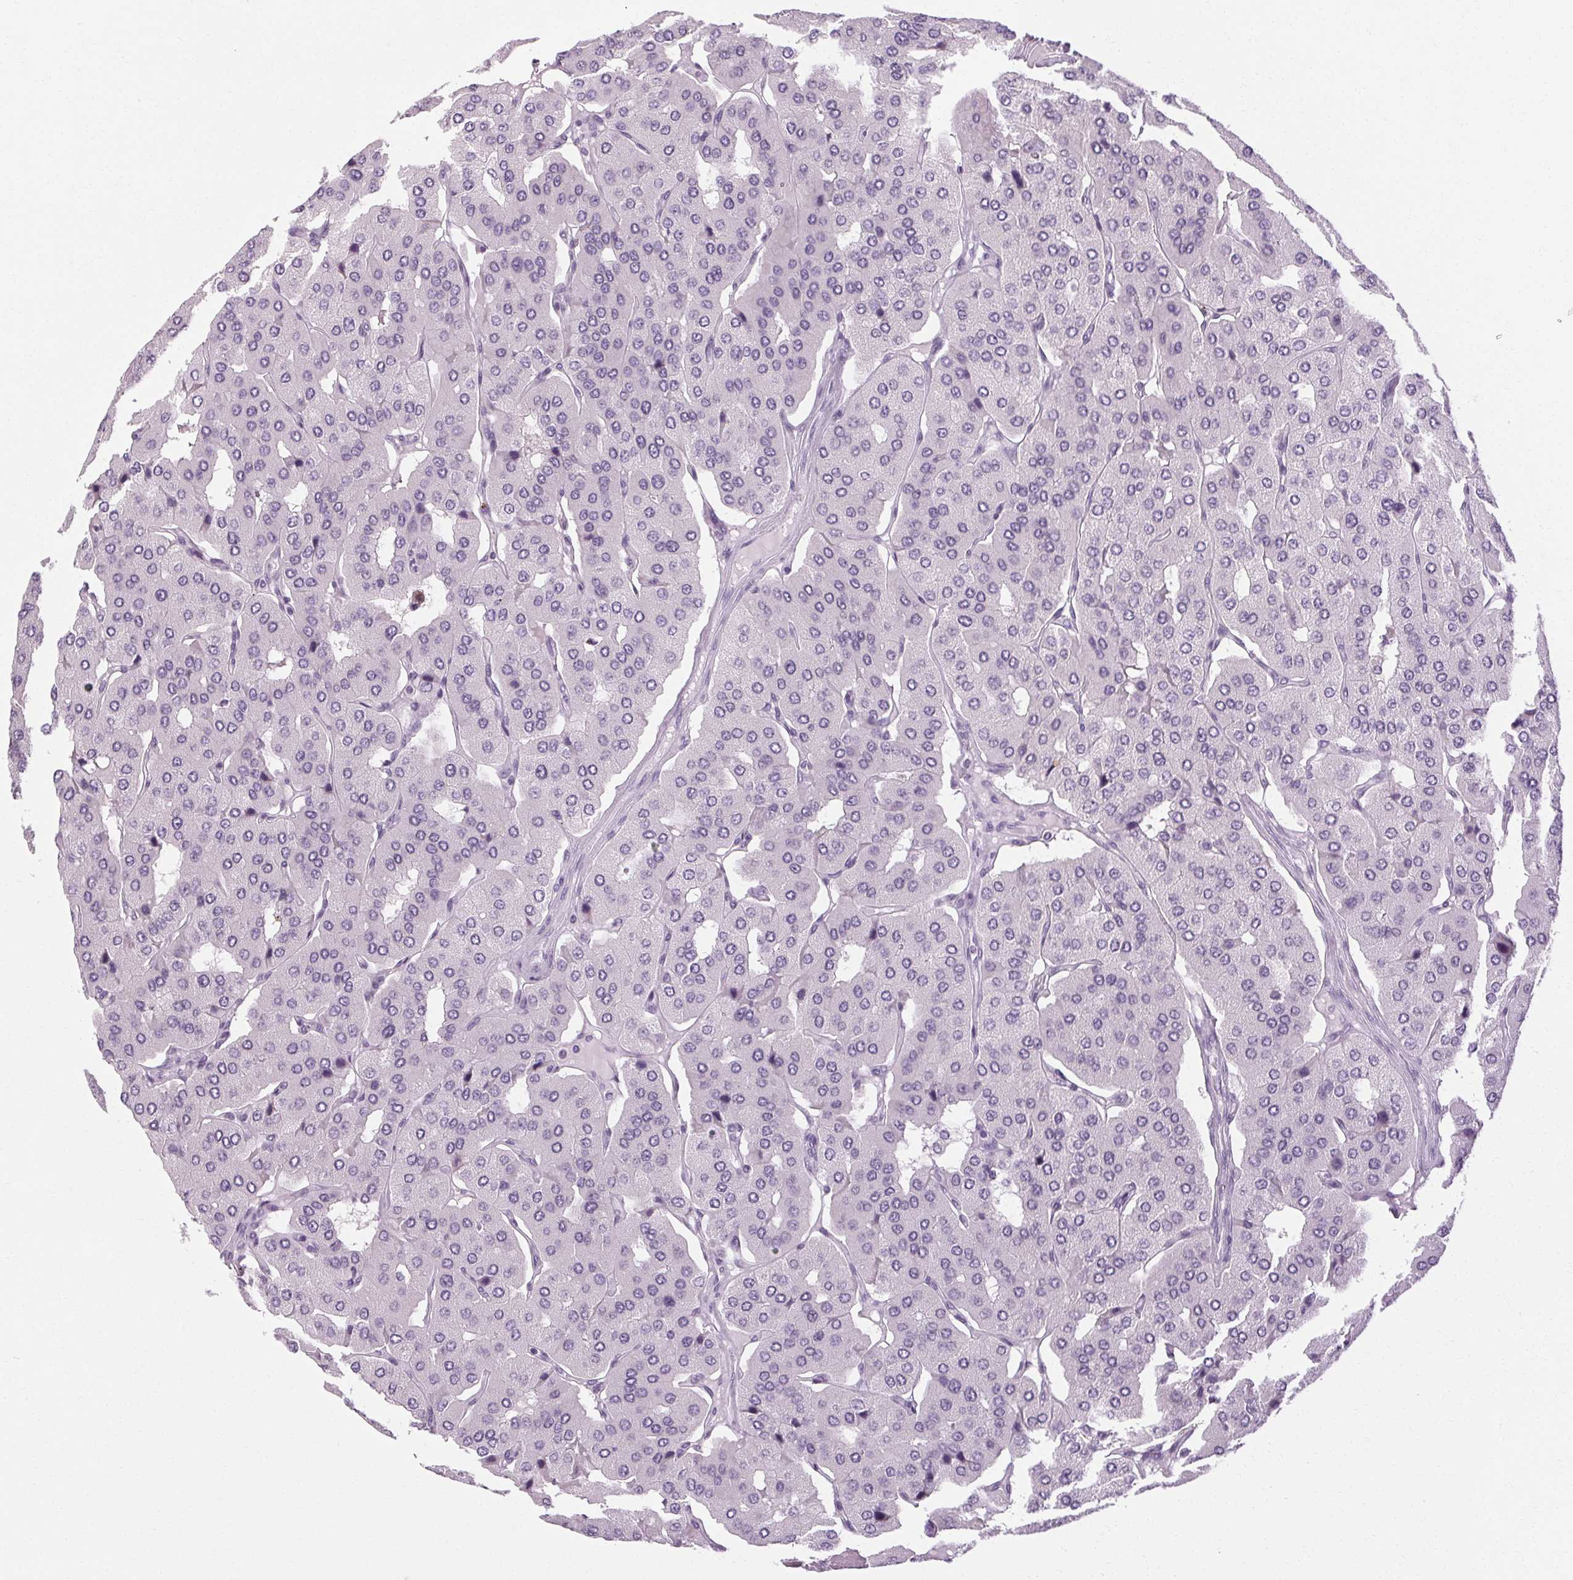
{"staining": {"intensity": "negative", "quantity": "none", "location": "none"}, "tissue": "parathyroid gland", "cell_type": "Glandular cells", "image_type": "normal", "snomed": [{"axis": "morphology", "description": "Normal tissue, NOS"}, {"axis": "morphology", "description": "Adenoma, NOS"}, {"axis": "topography", "description": "Parathyroid gland"}], "caption": "Human parathyroid gland stained for a protein using immunohistochemistry reveals no expression in glandular cells.", "gene": "POMC", "patient": {"sex": "female", "age": 86}}